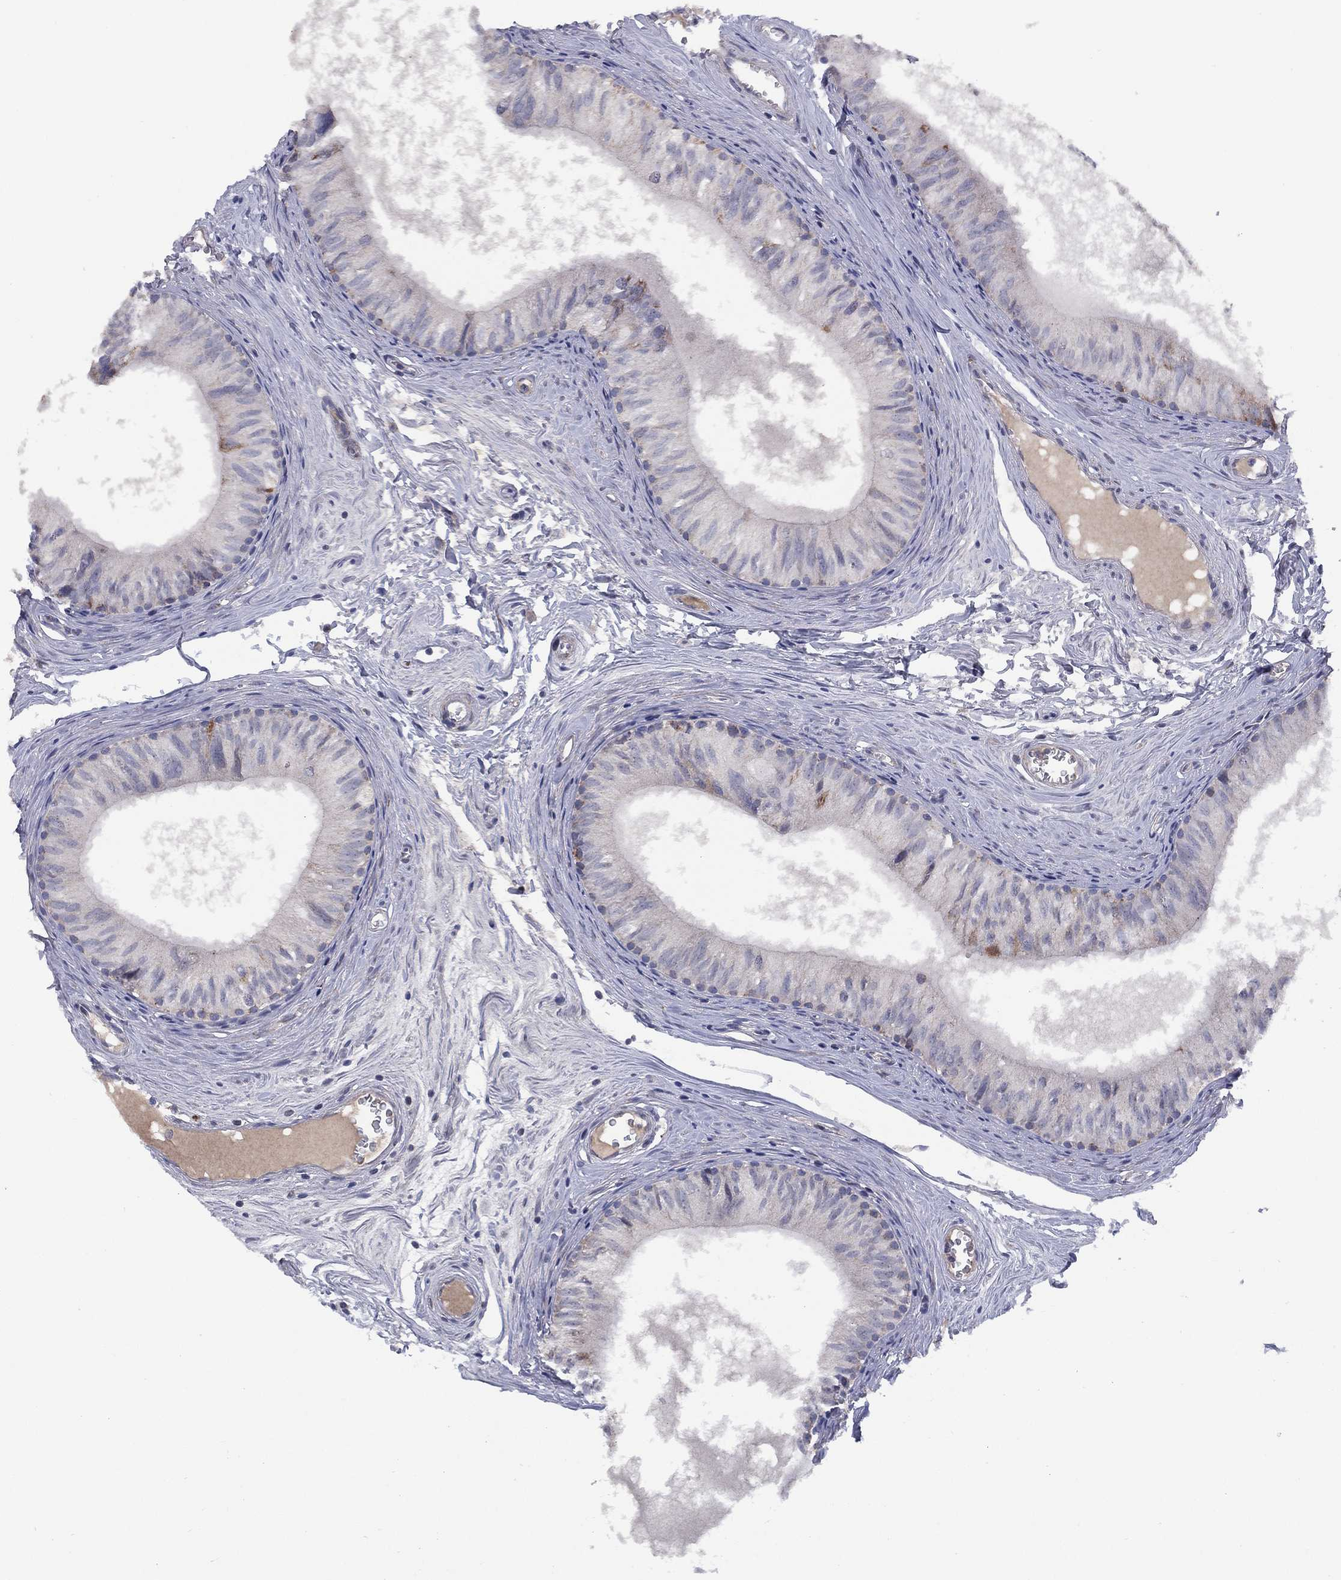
{"staining": {"intensity": "negative", "quantity": "none", "location": "none"}, "tissue": "epididymis", "cell_type": "Glandular cells", "image_type": "normal", "snomed": [{"axis": "morphology", "description": "Normal tissue, NOS"}, {"axis": "topography", "description": "Epididymis"}], "caption": "Immunohistochemistry (IHC) image of normal epididymis: epididymis stained with DAB (3,3'-diaminobenzidine) exhibits no significant protein expression in glandular cells.", "gene": "PPP2R5A", "patient": {"sex": "male", "age": 52}}